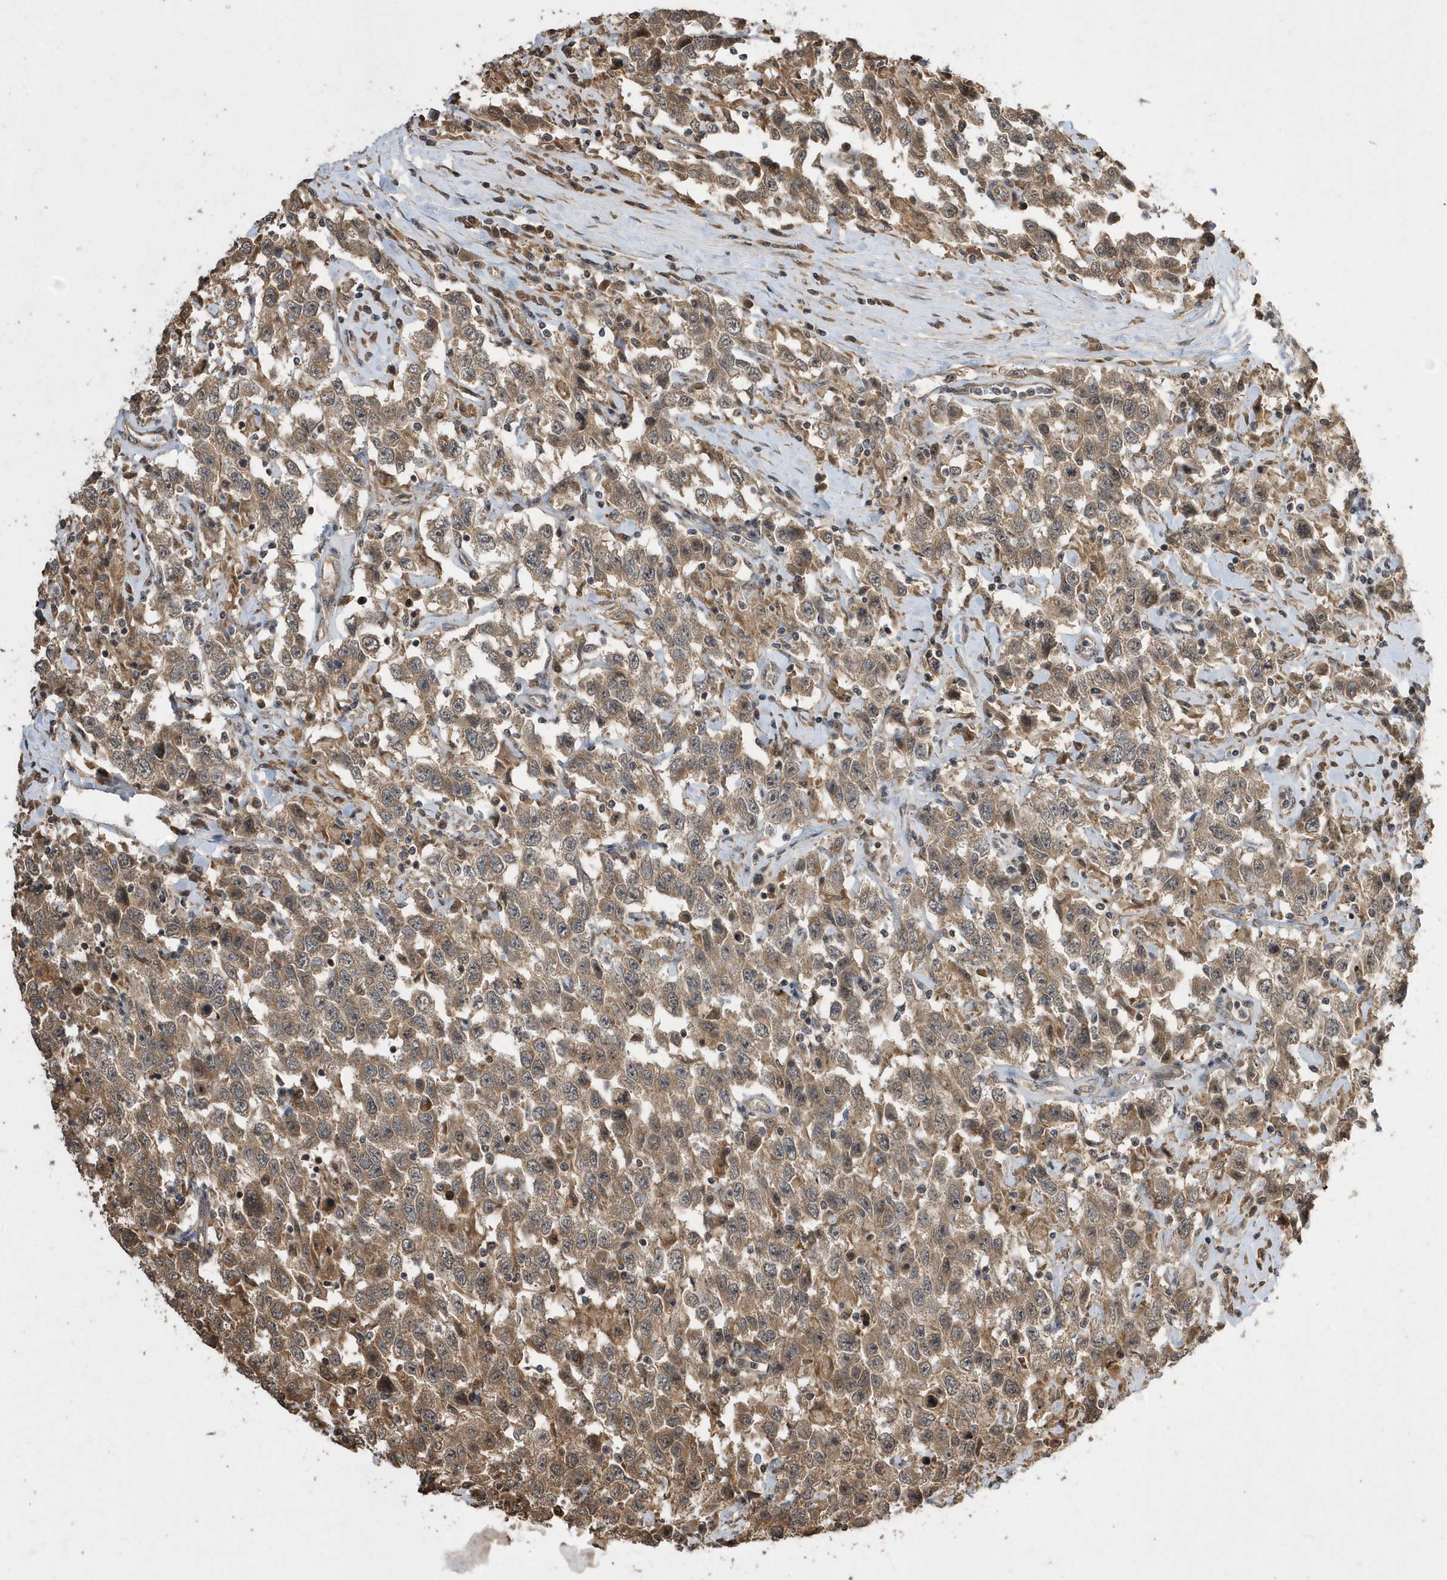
{"staining": {"intensity": "moderate", "quantity": ">75%", "location": "cytoplasmic/membranous"}, "tissue": "testis cancer", "cell_type": "Tumor cells", "image_type": "cancer", "snomed": [{"axis": "morphology", "description": "Seminoma, NOS"}, {"axis": "topography", "description": "Testis"}], "caption": "Moderate cytoplasmic/membranous positivity is identified in approximately >75% of tumor cells in testis cancer.", "gene": "WASHC5", "patient": {"sex": "male", "age": 41}}